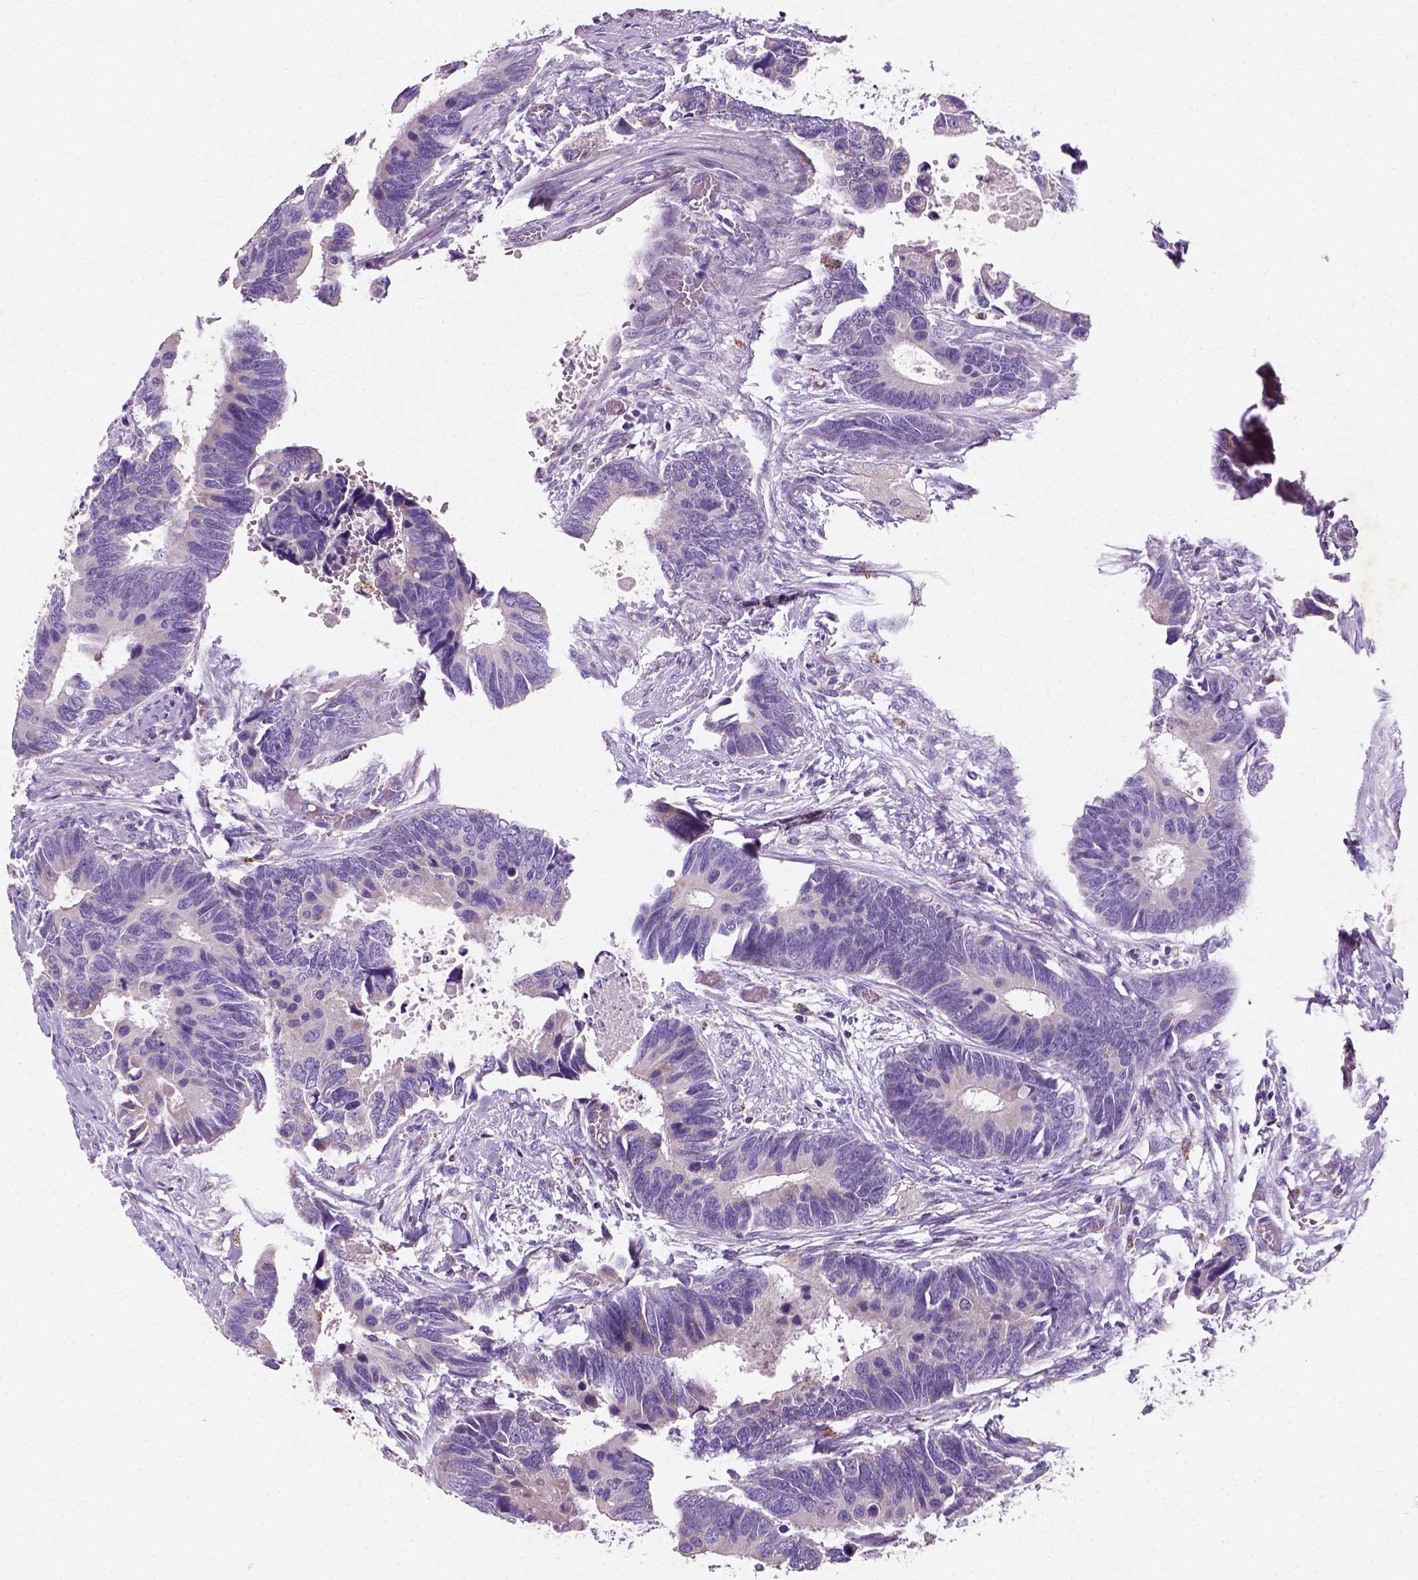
{"staining": {"intensity": "negative", "quantity": "none", "location": "none"}, "tissue": "colorectal cancer", "cell_type": "Tumor cells", "image_type": "cancer", "snomed": [{"axis": "morphology", "description": "Adenocarcinoma, NOS"}, {"axis": "topography", "description": "Colon"}], "caption": "The immunohistochemistry (IHC) image has no significant expression in tumor cells of colorectal cancer (adenocarcinoma) tissue.", "gene": "CHODL", "patient": {"sex": "male", "age": 49}}